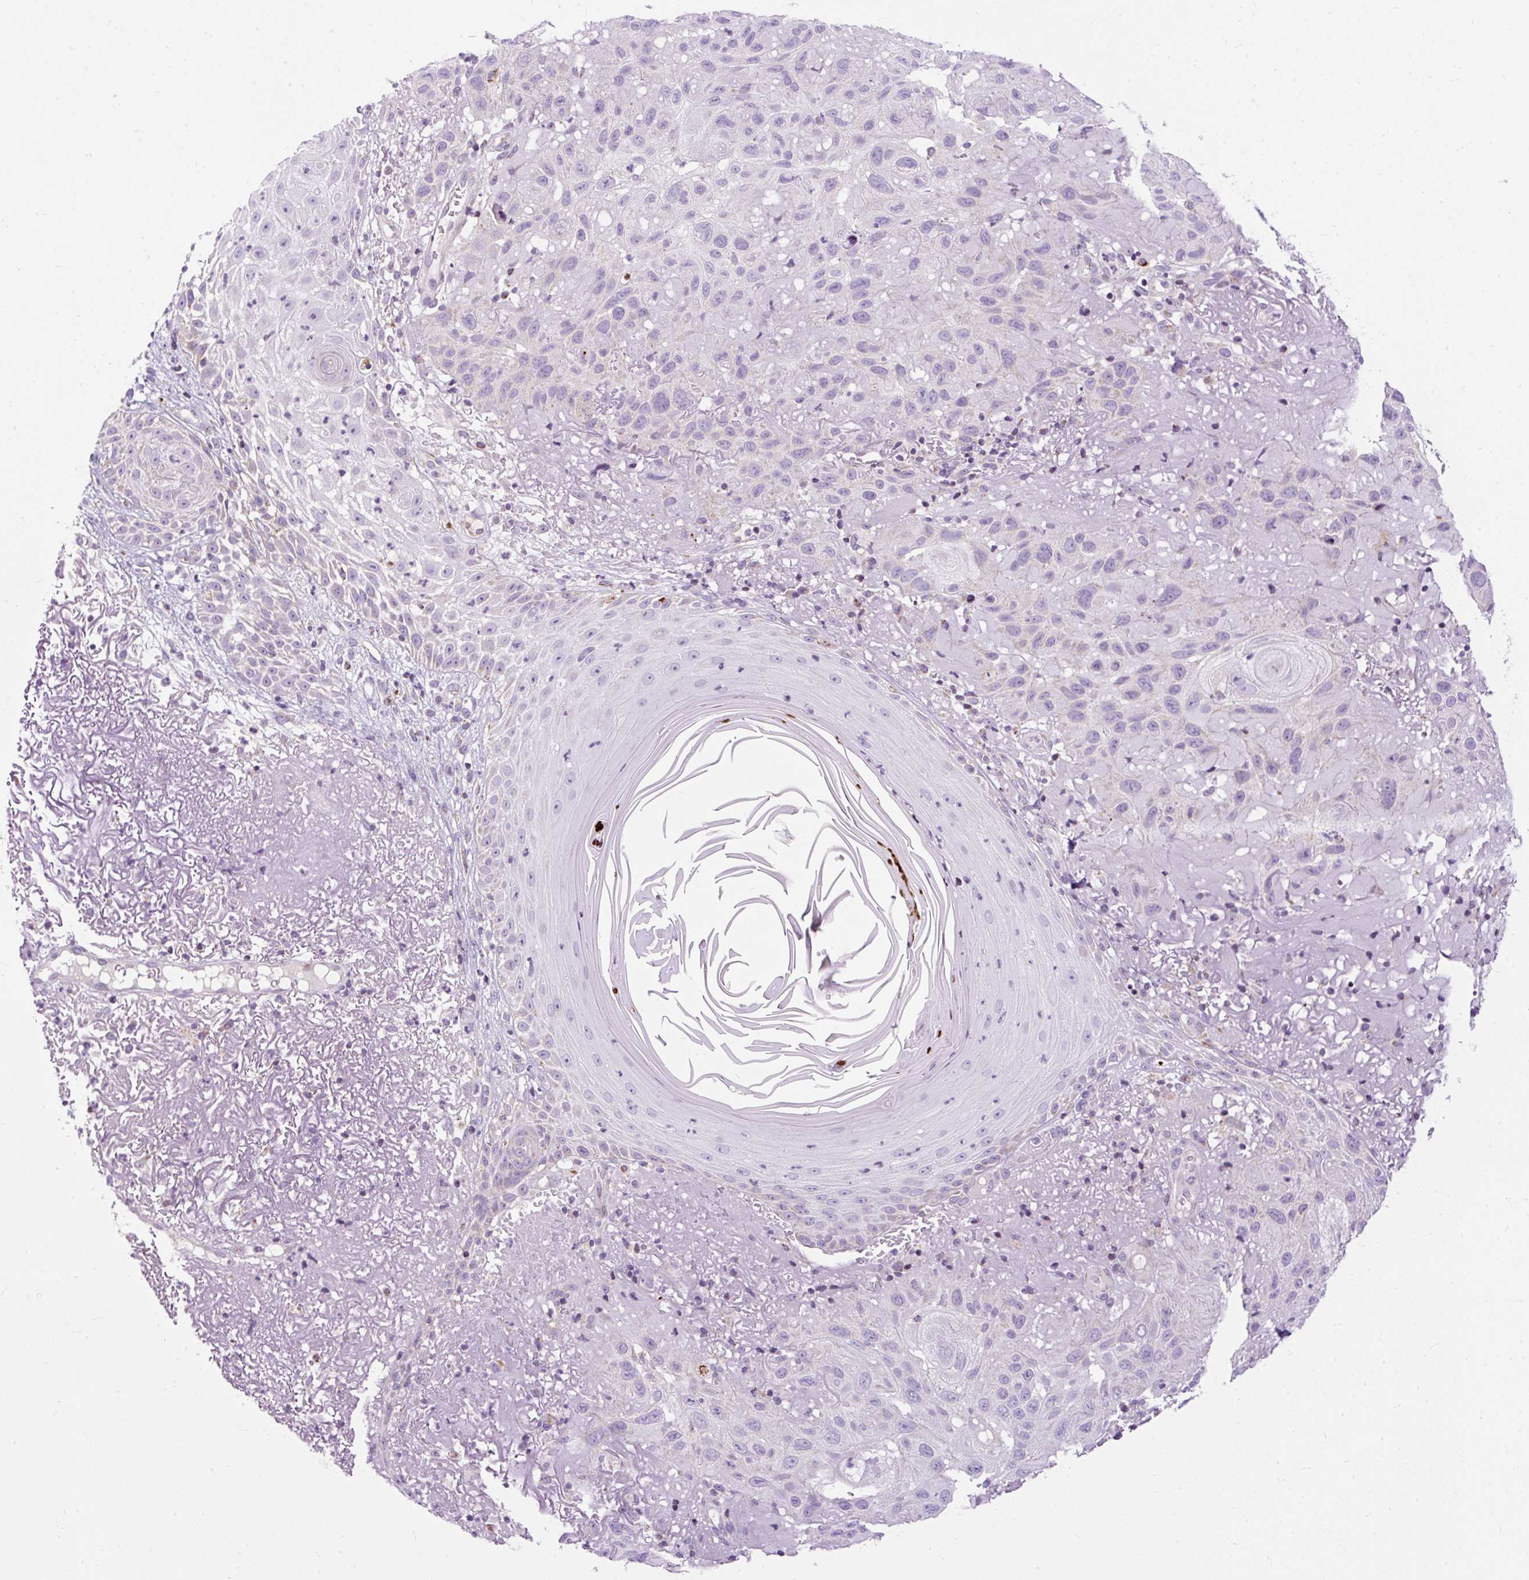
{"staining": {"intensity": "negative", "quantity": "none", "location": "none"}, "tissue": "skin cancer", "cell_type": "Tumor cells", "image_type": "cancer", "snomed": [{"axis": "morphology", "description": "Normal tissue, NOS"}, {"axis": "morphology", "description": "Squamous cell carcinoma, NOS"}, {"axis": "topography", "description": "Skin"}], "caption": "There is no significant expression in tumor cells of skin cancer (squamous cell carcinoma). (DAB immunohistochemistry (IHC) visualized using brightfield microscopy, high magnification).", "gene": "FMC1", "patient": {"sex": "female", "age": 96}}